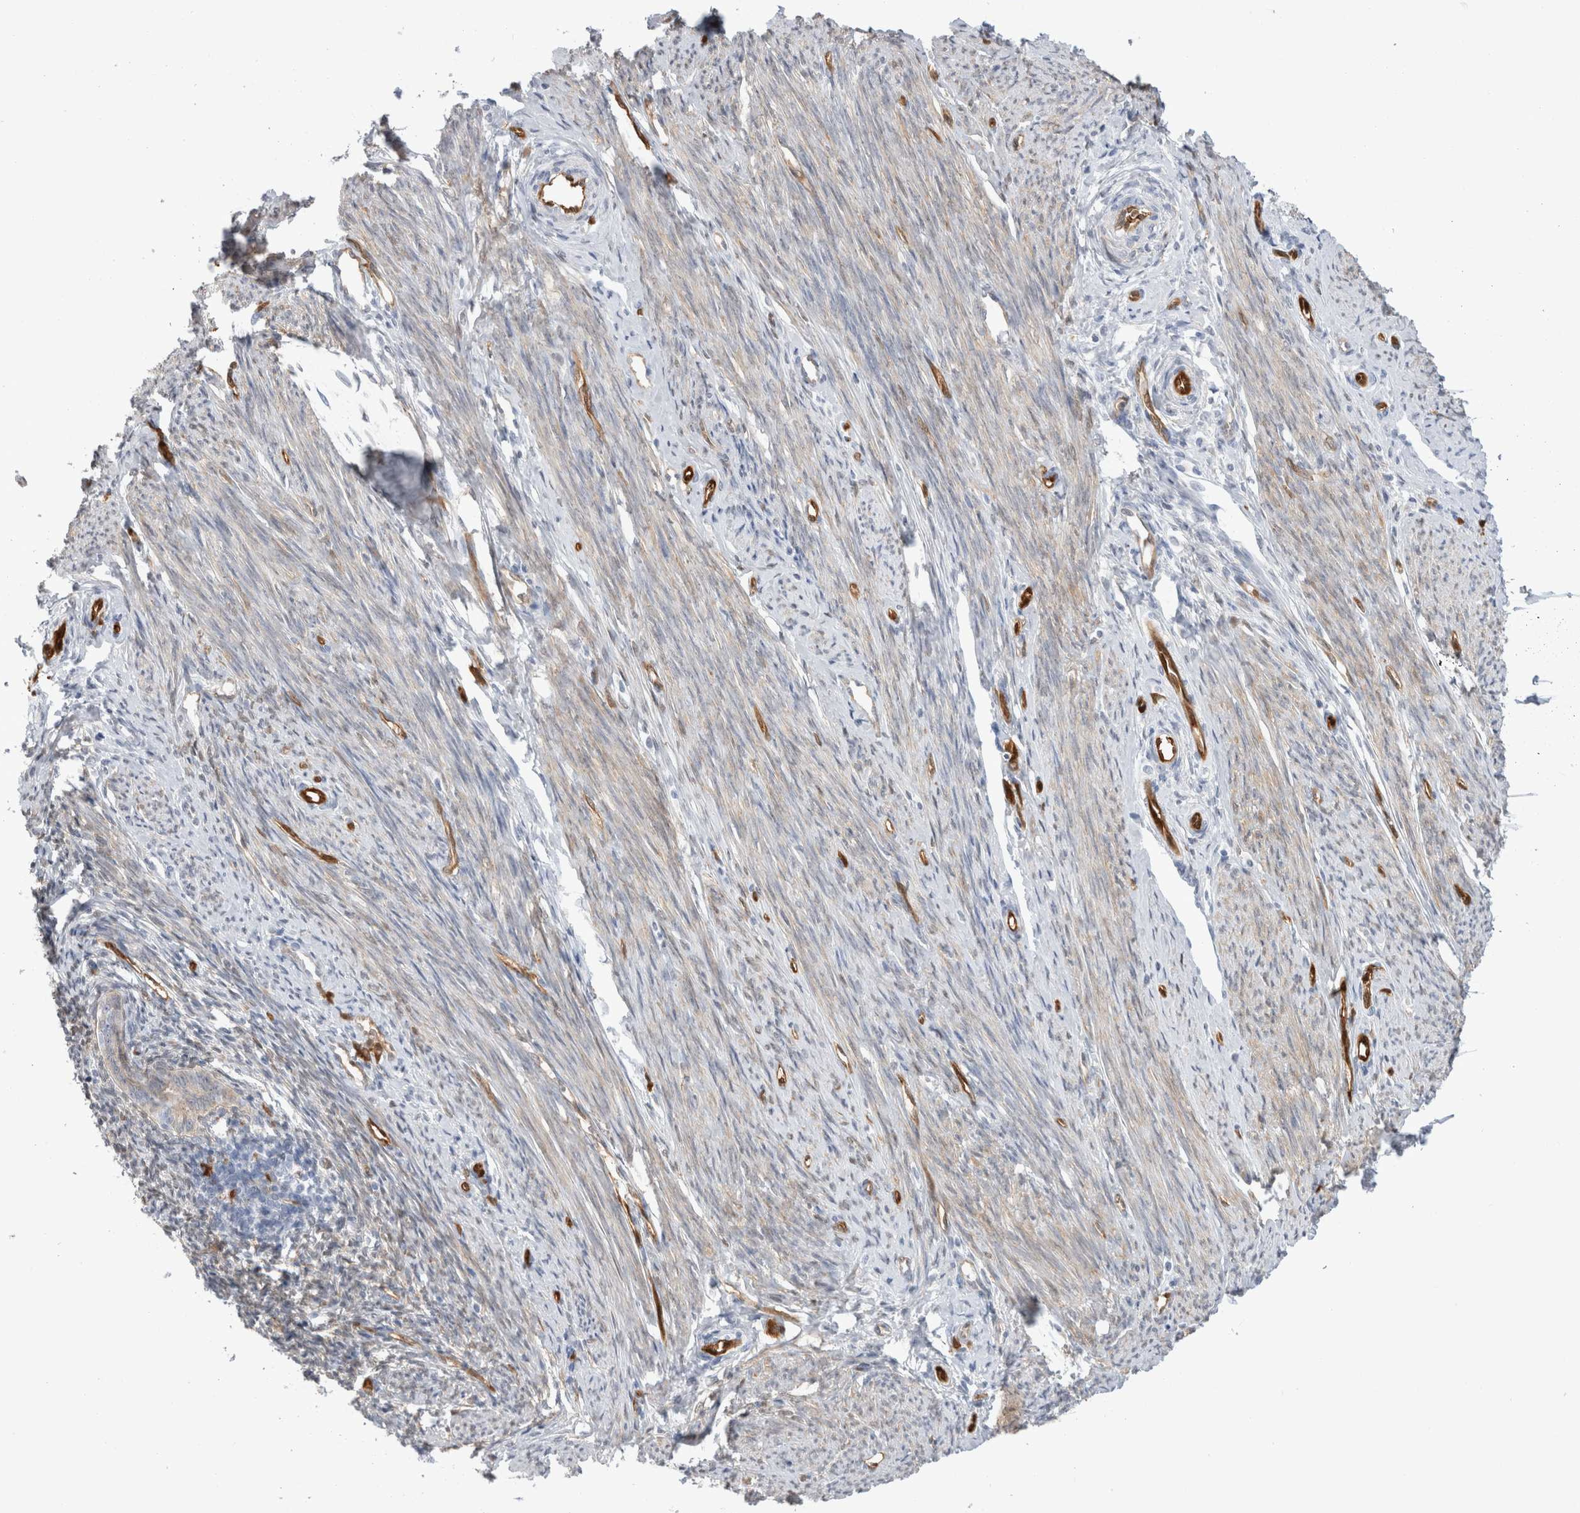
{"staining": {"intensity": "weak", "quantity": "<25%", "location": "nuclear"}, "tissue": "endometrium", "cell_type": "Cells in endometrial stroma", "image_type": "normal", "snomed": [{"axis": "morphology", "description": "Normal tissue, NOS"}, {"axis": "topography", "description": "Endometrium"}], "caption": "There is no significant positivity in cells in endometrial stroma of endometrium. The staining is performed using DAB brown chromogen with nuclei counter-stained in using hematoxylin.", "gene": "NAPEPLD", "patient": {"sex": "female", "age": 56}}